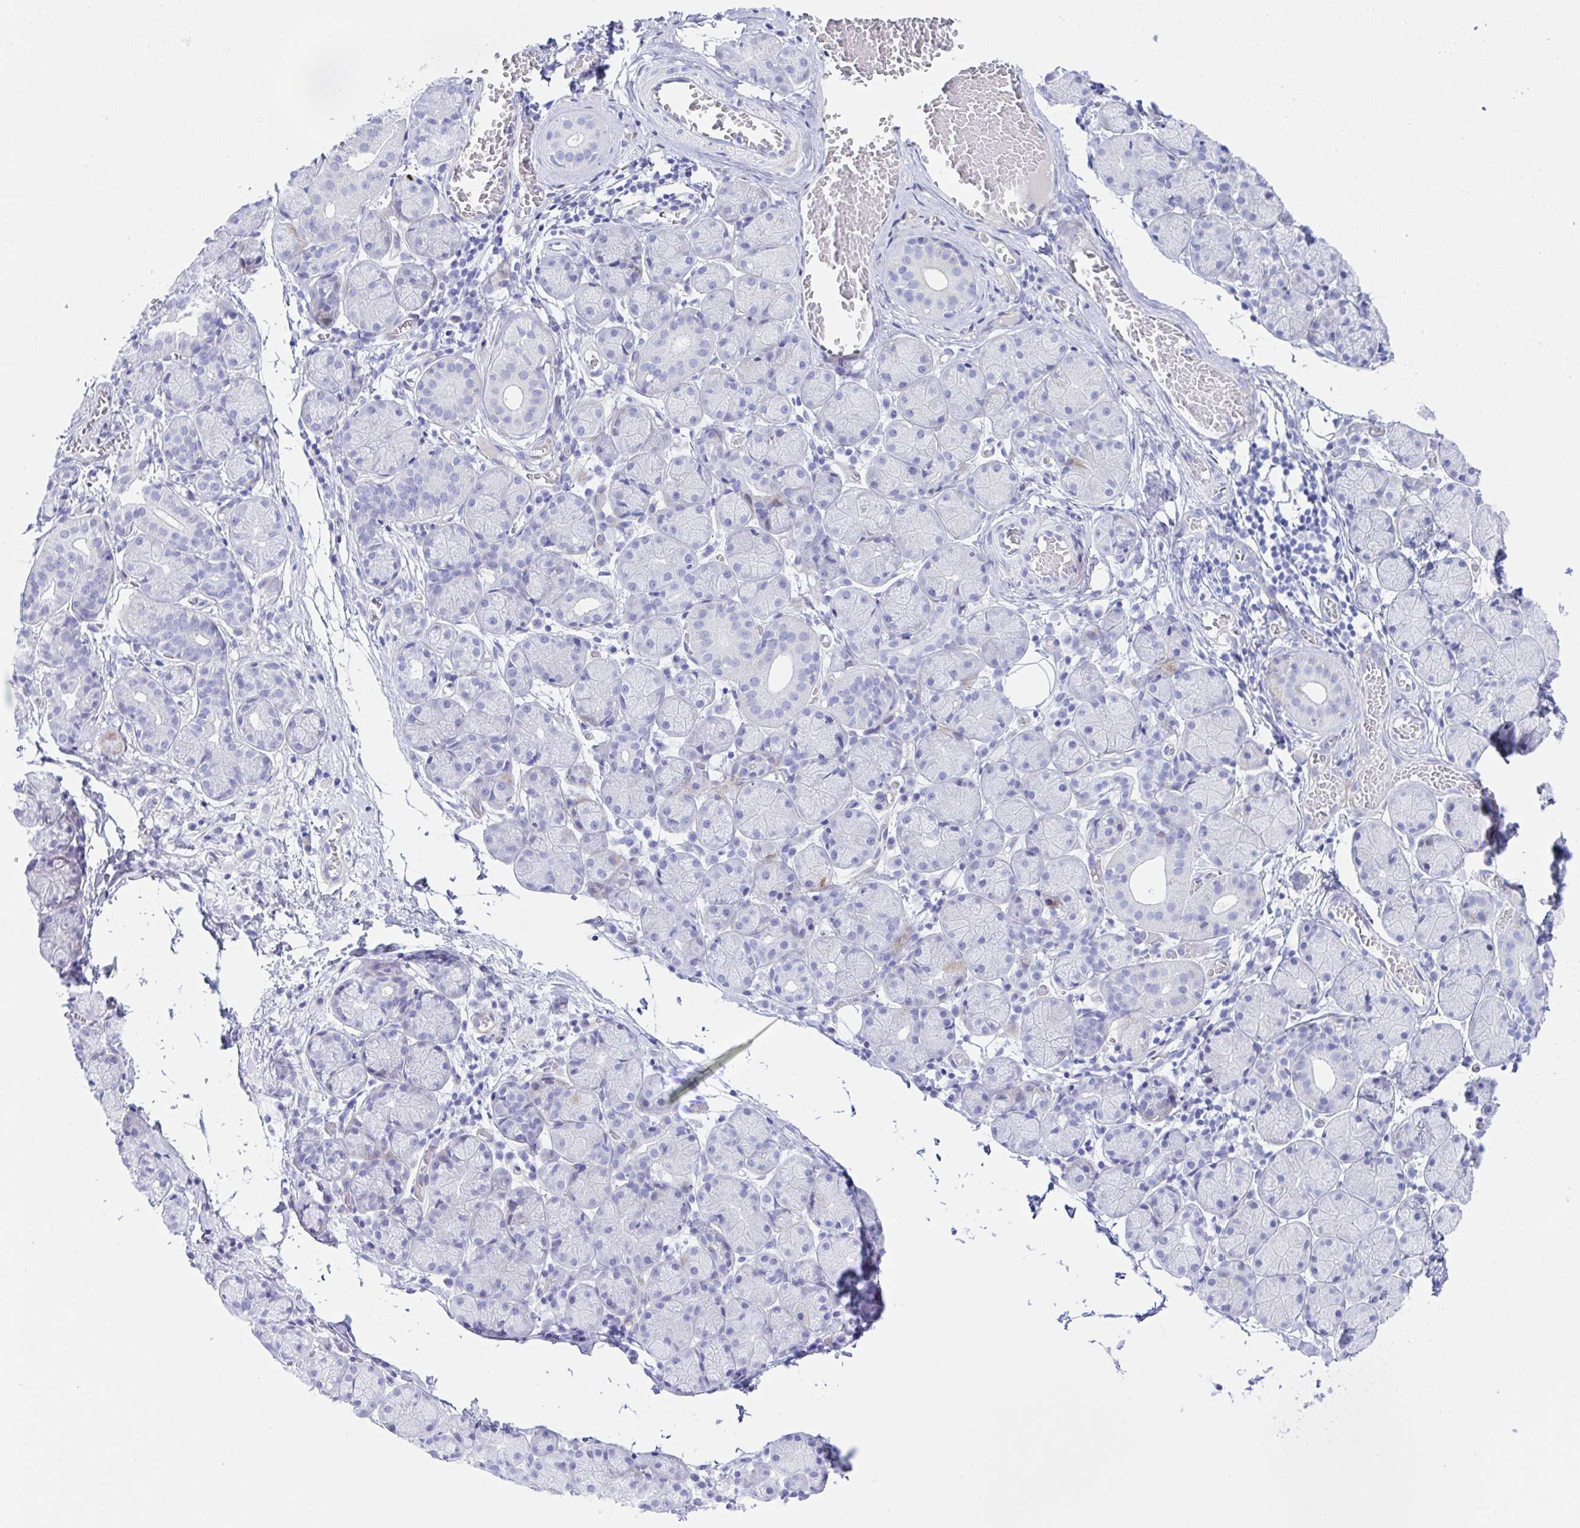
{"staining": {"intensity": "weak", "quantity": "<25%", "location": "cytoplasmic/membranous"}, "tissue": "salivary gland", "cell_type": "Glandular cells", "image_type": "normal", "snomed": [{"axis": "morphology", "description": "Normal tissue, NOS"}, {"axis": "topography", "description": "Salivary gland"}], "caption": "IHC micrograph of unremarkable salivary gland: human salivary gland stained with DAB (3,3'-diaminobenzidine) reveals no significant protein staining in glandular cells.", "gene": "ZNF713", "patient": {"sex": "female", "age": 24}}